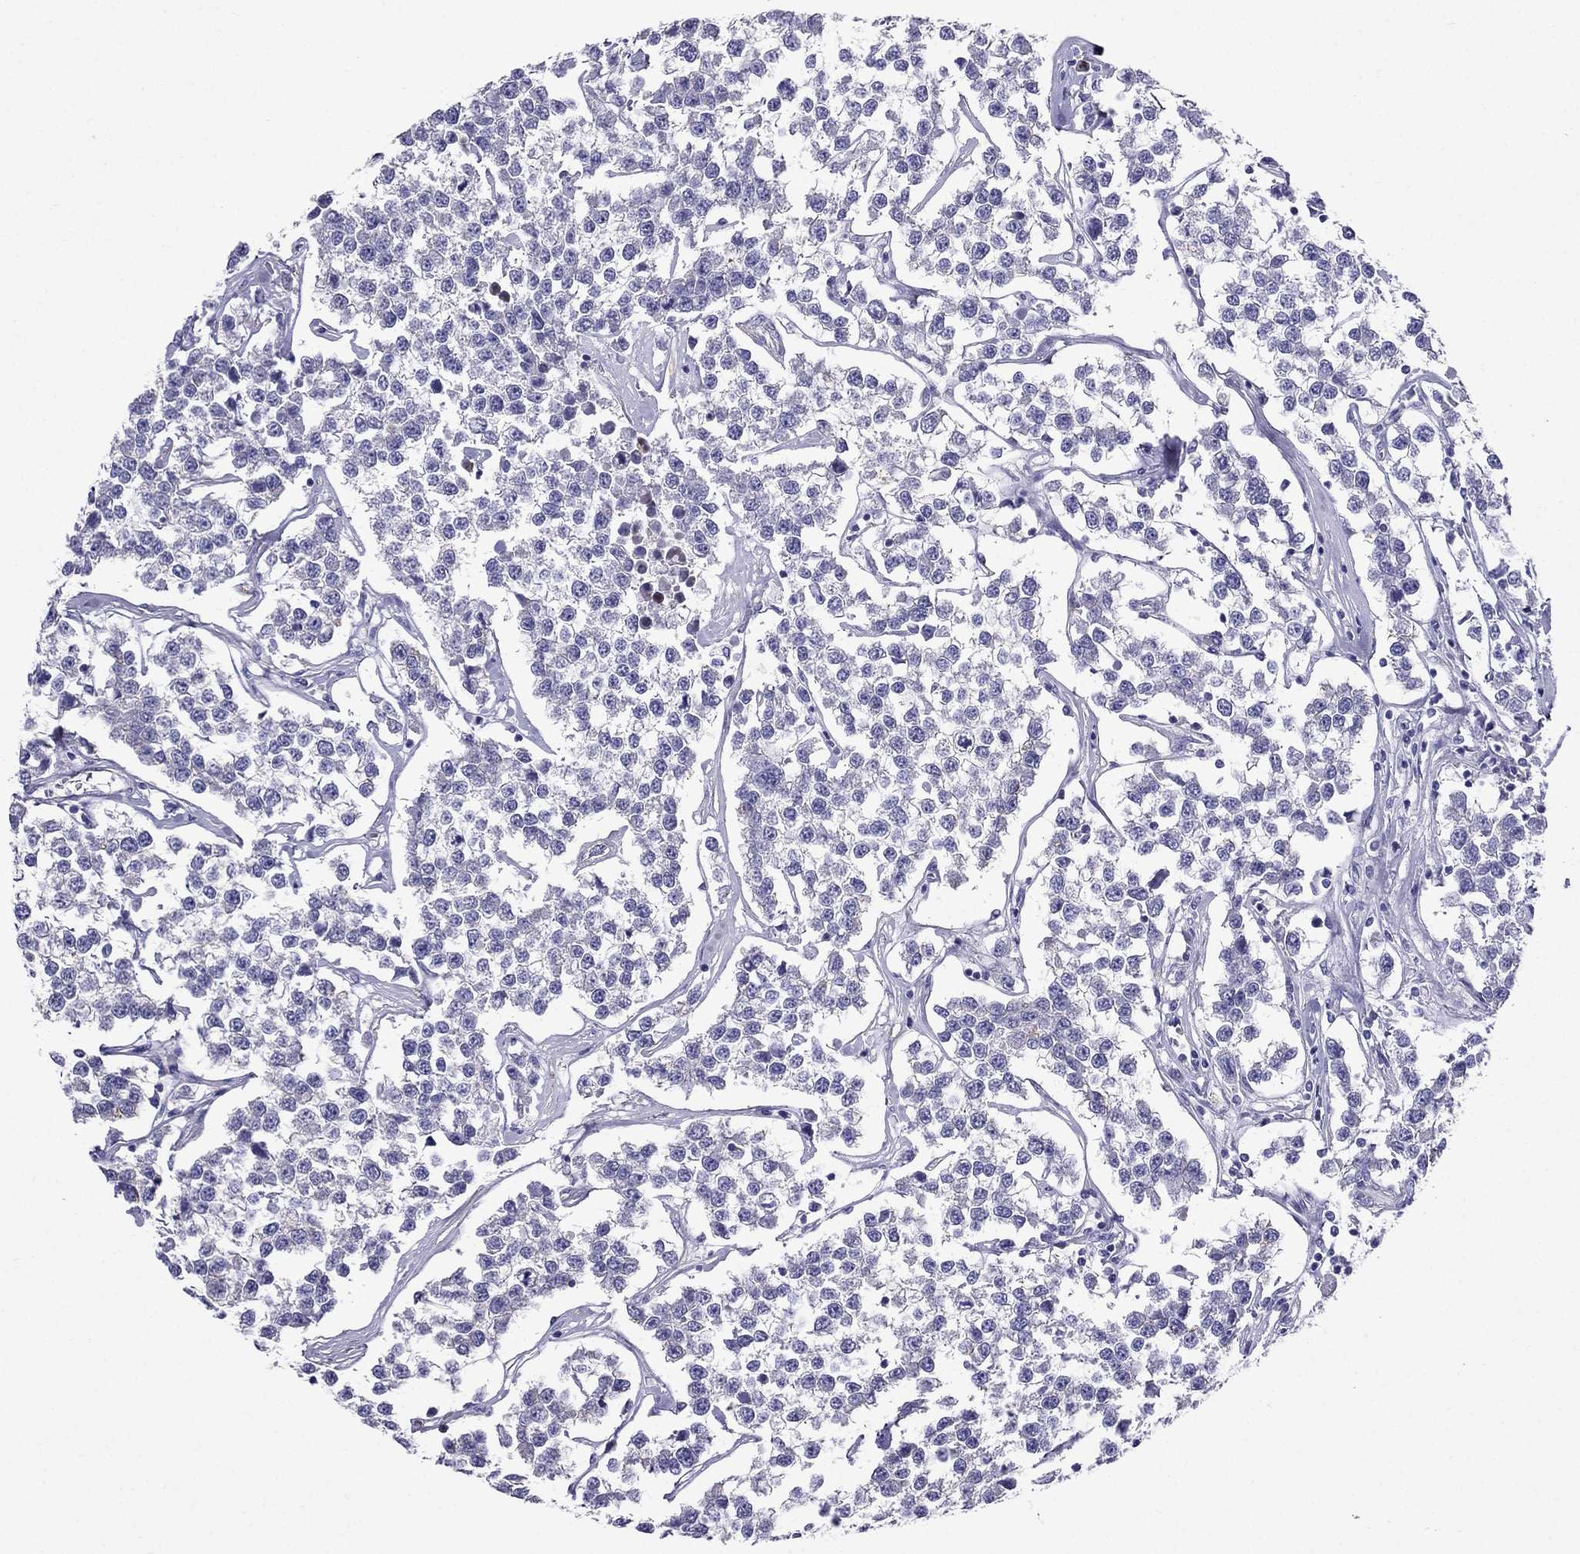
{"staining": {"intensity": "negative", "quantity": "none", "location": "none"}, "tissue": "testis cancer", "cell_type": "Tumor cells", "image_type": "cancer", "snomed": [{"axis": "morphology", "description": "Seminoma, NOS"}, {"axis": "topography", "description": "Testis"}], "caption": "A histopathology image of human testis cancer (seminoma) is negative for staining in tumor cells.", "gene": "GPR50", "patient": {"sex": "male", "age": 59}}